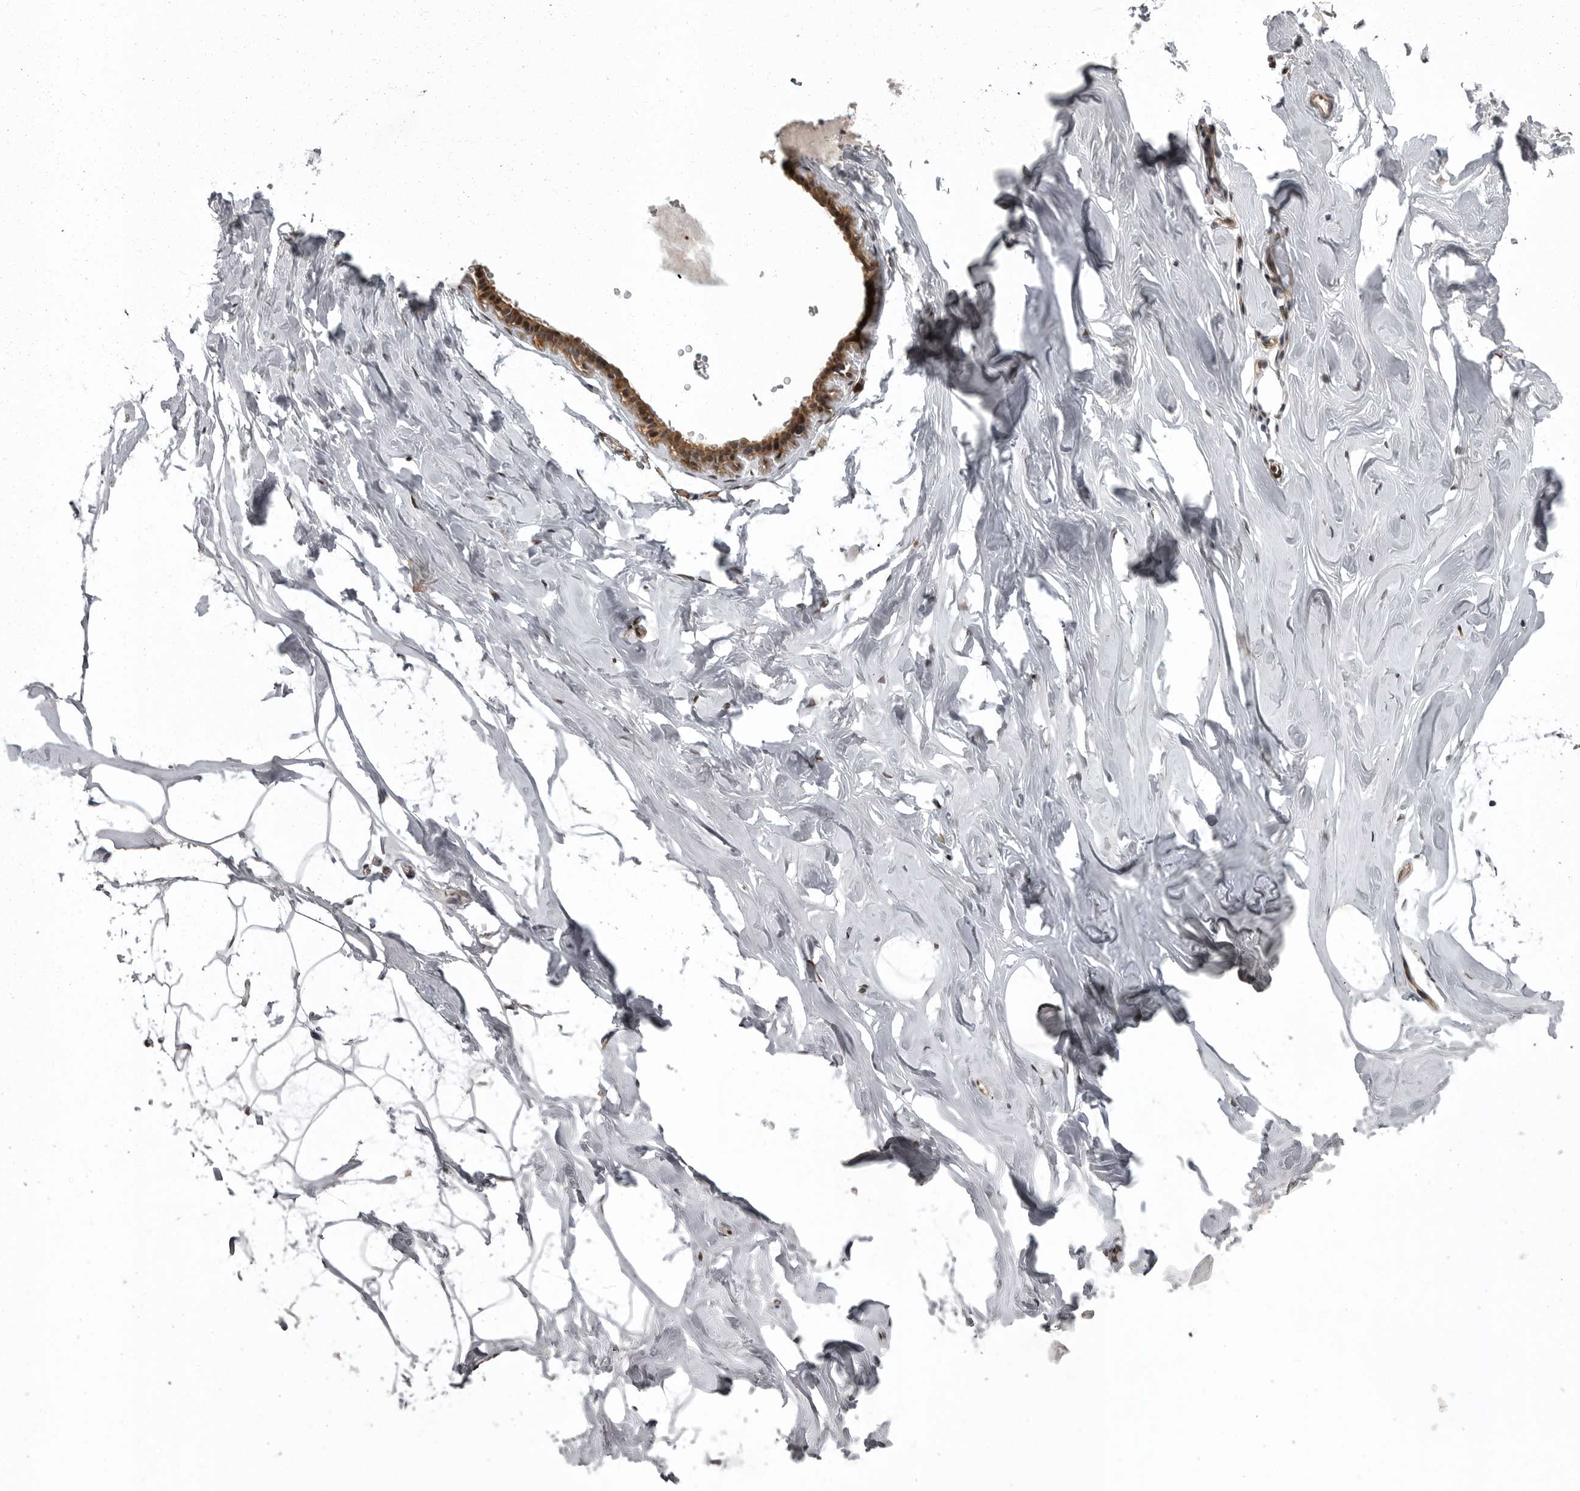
{"staining": {"intensity": "negative", "quantity": "none", "location": "none"}, "tissue": "adipose tissue", "cell_type": "Adipocytes", "image_type": "normal", "snomed": [{"axis": "morphology", "description": "Normal tissue, NOS"}, {"axis": "morphology", "description": "Fibrosis, NOS"}, {"axis": "topography", "description": "Breast"}, {"axis": "topography", "description": "Adipose tissue"}], "caption": "IHC of normal adipose tissue shows no staining in adipocytes. (Brightfield microscopy of DAB IHC at high magnification).", "gene": "SNX16", "patient": {"sex": "female", "age": 39}}